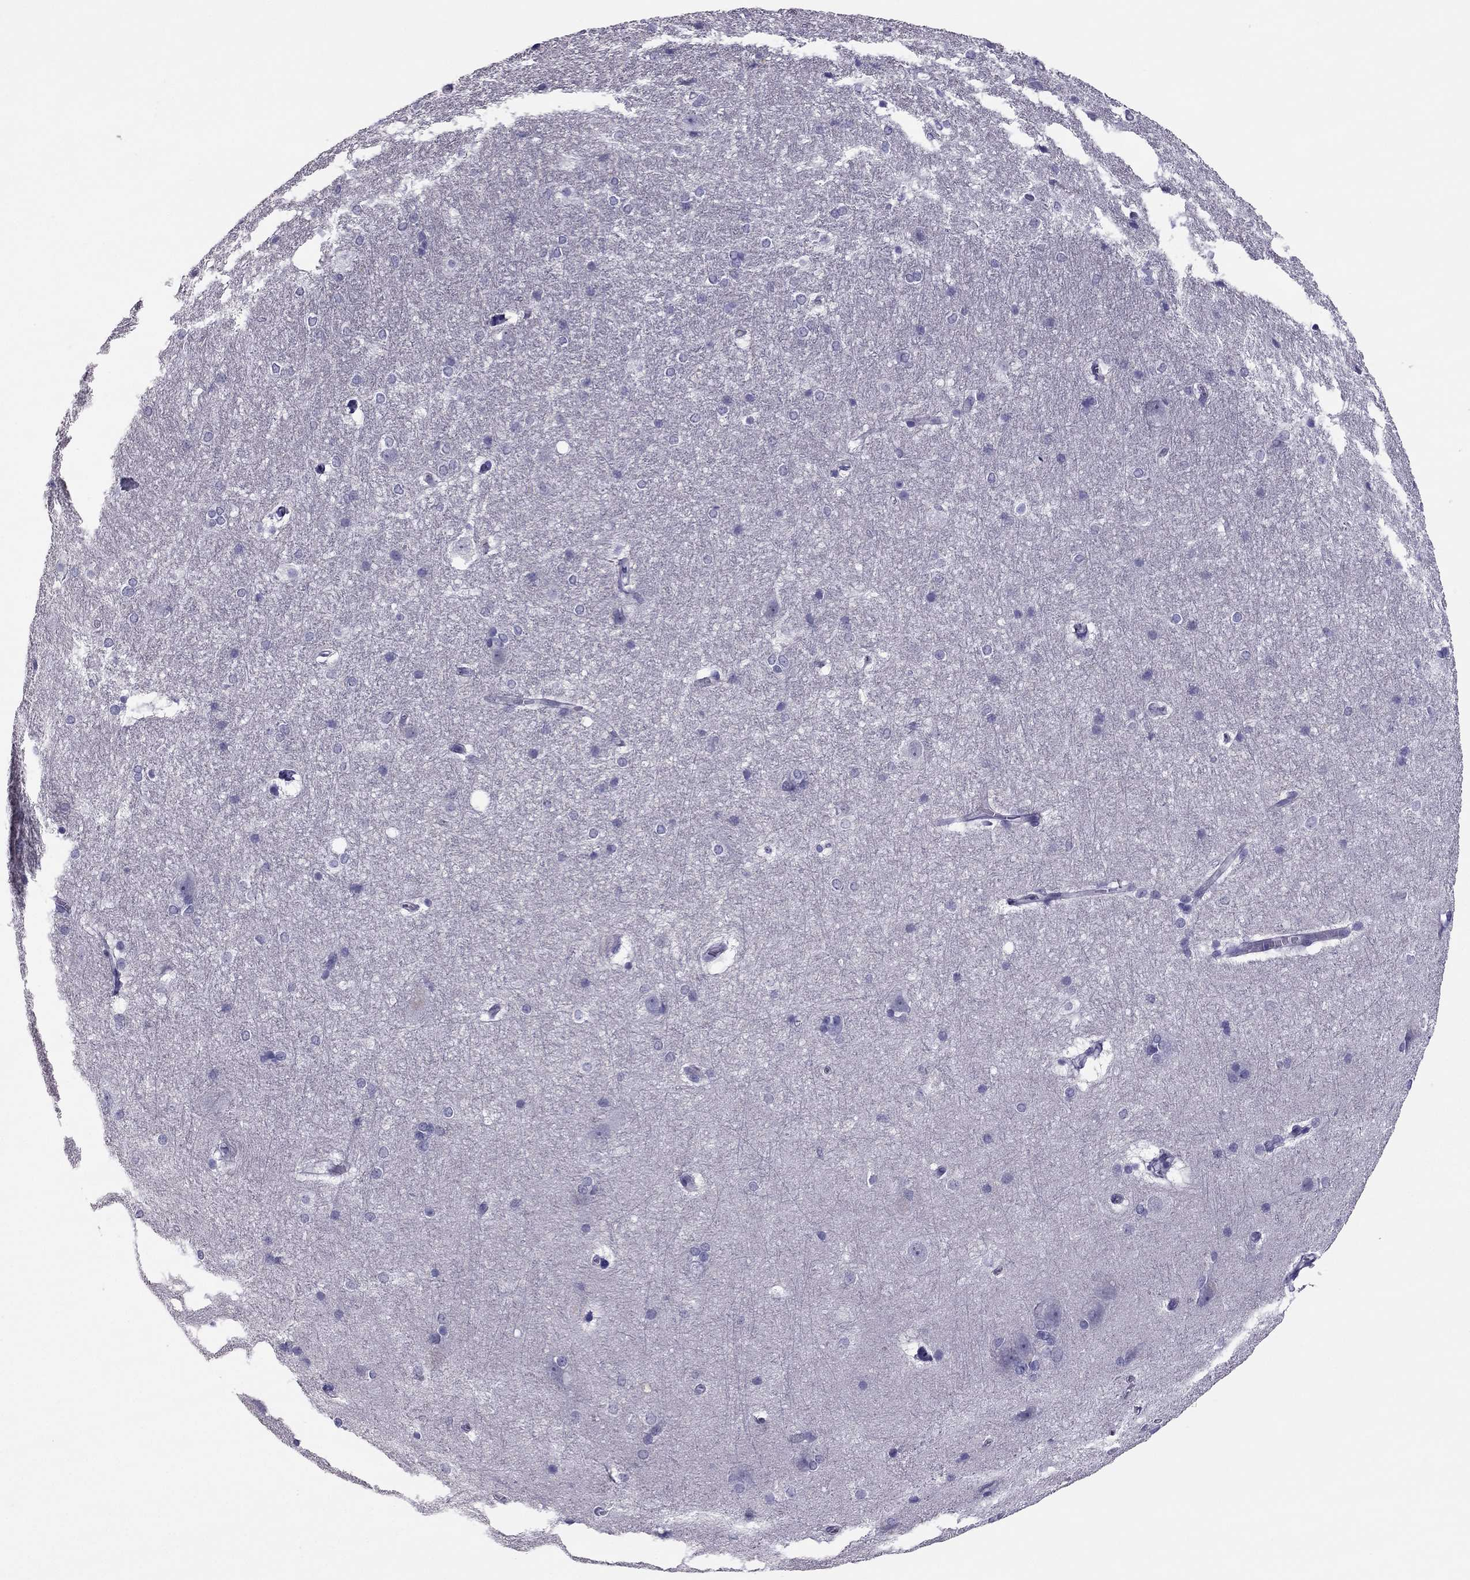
{"staining": {"intensity": "negative", "quantity": "none", "location": "none"}, "tissue": "hippocampus", "cell_type": "Glial cells", "image_type": "normal", "snomed": [{"axis": "morphology", "description": "Normal tissue, NOS"}, {"axis": "topography", "description": "Cerebral cortex"}, {"axis": "topography", "description": "Hippocampus"}], "caption": "Immunohistochemistry of benign hippocampus demonstrates no positivity in glial cells.", "gene": "PDE6A", "patient": {"sex": "female", "age": 19}}